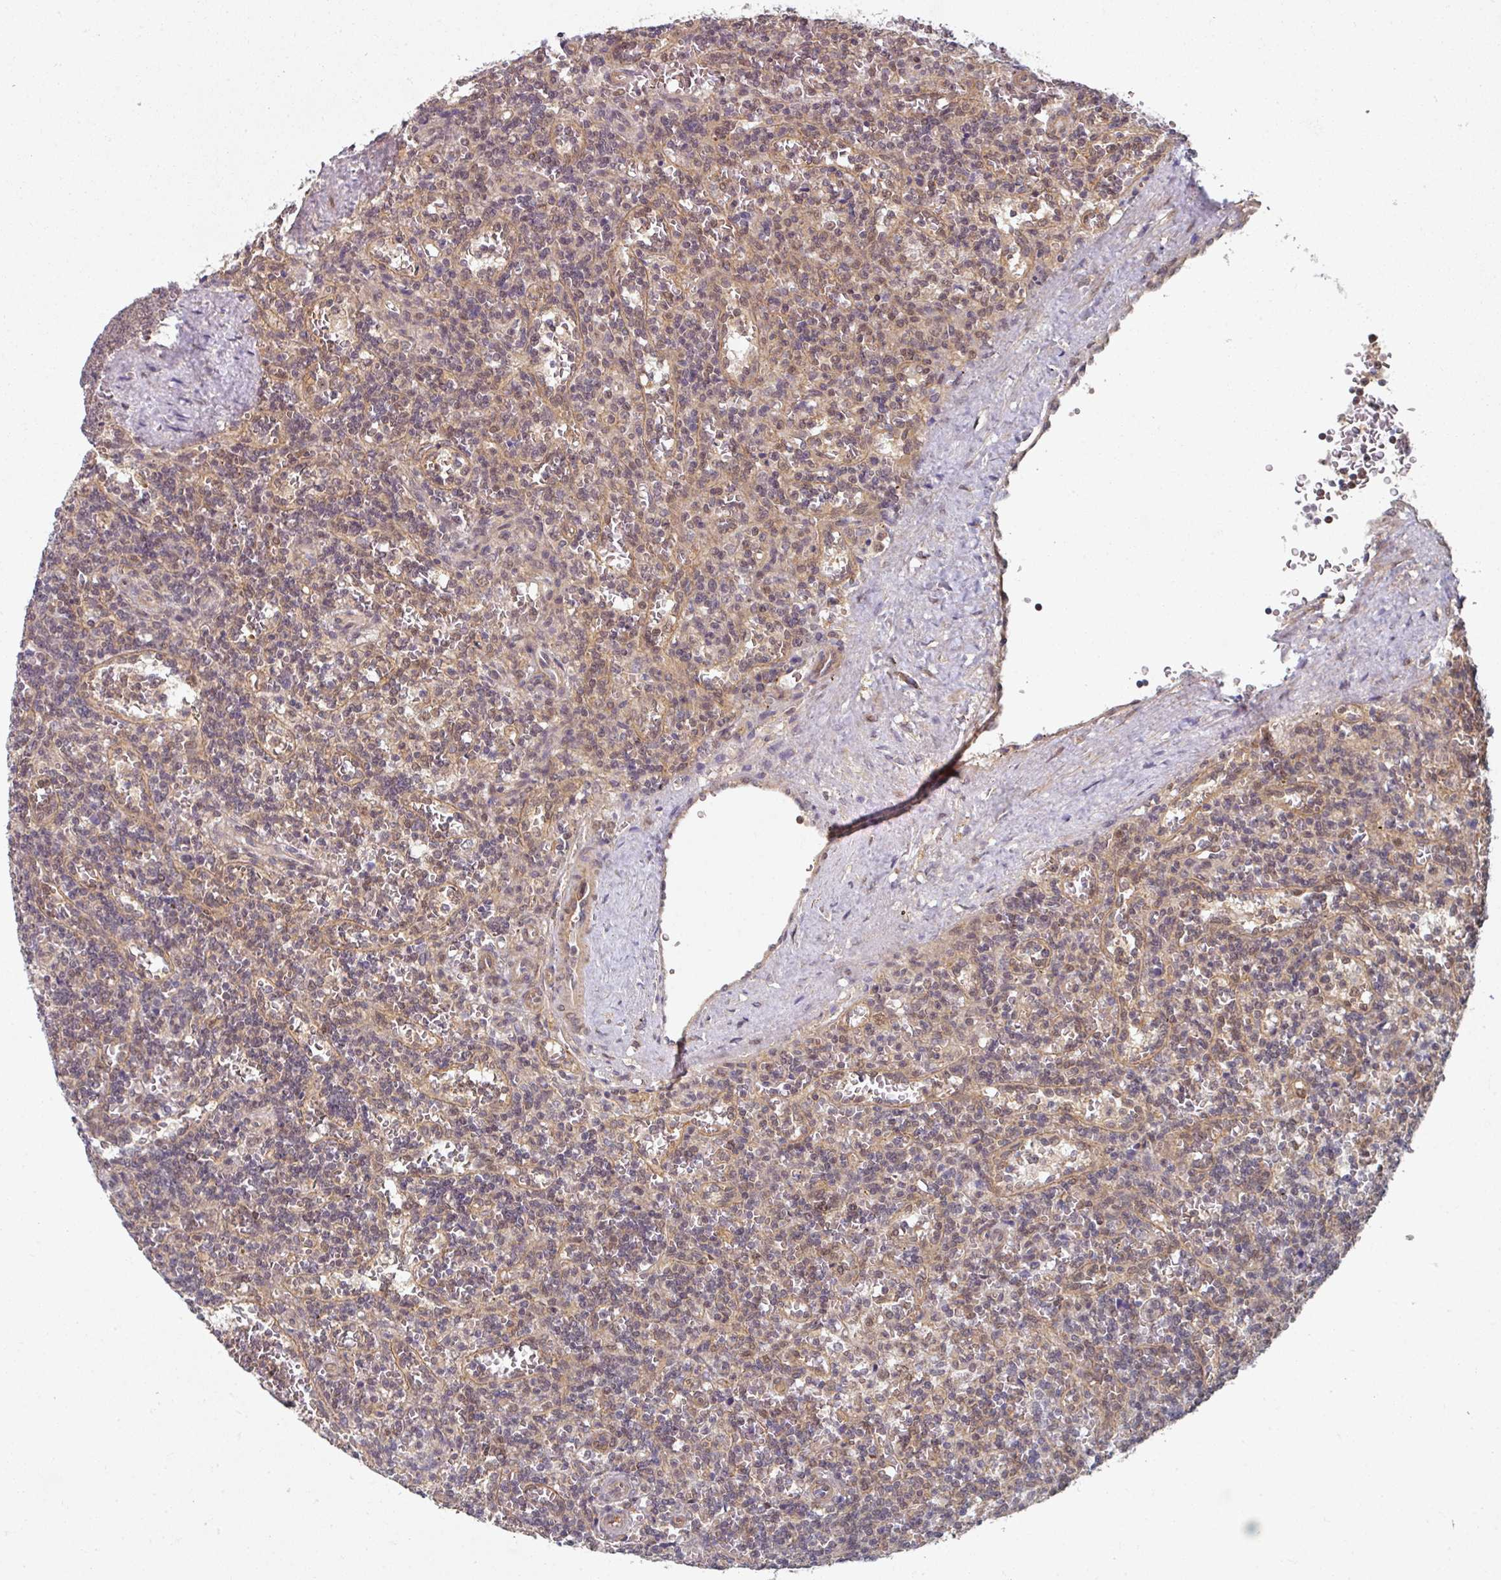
{"staining": {"intensity": "negative", "quantity": "none", "location": "none"}, "tissue": "lymphoma", "cell_type": "Tumor cells", "image_type": "cancer", "snomed": [{"axis": "morphology", "description": "Malignant lymphoma, non-Hodgkin's type, Low grade"}, {"axis": "topography", "description": "Spleen"}], "caption": "Lymphoma stained for a protein using immunohistochemistry reveals no staining tumor cells.", "gene": "PSME3IP1", "patient": {"sex": "male", "age": 73}}